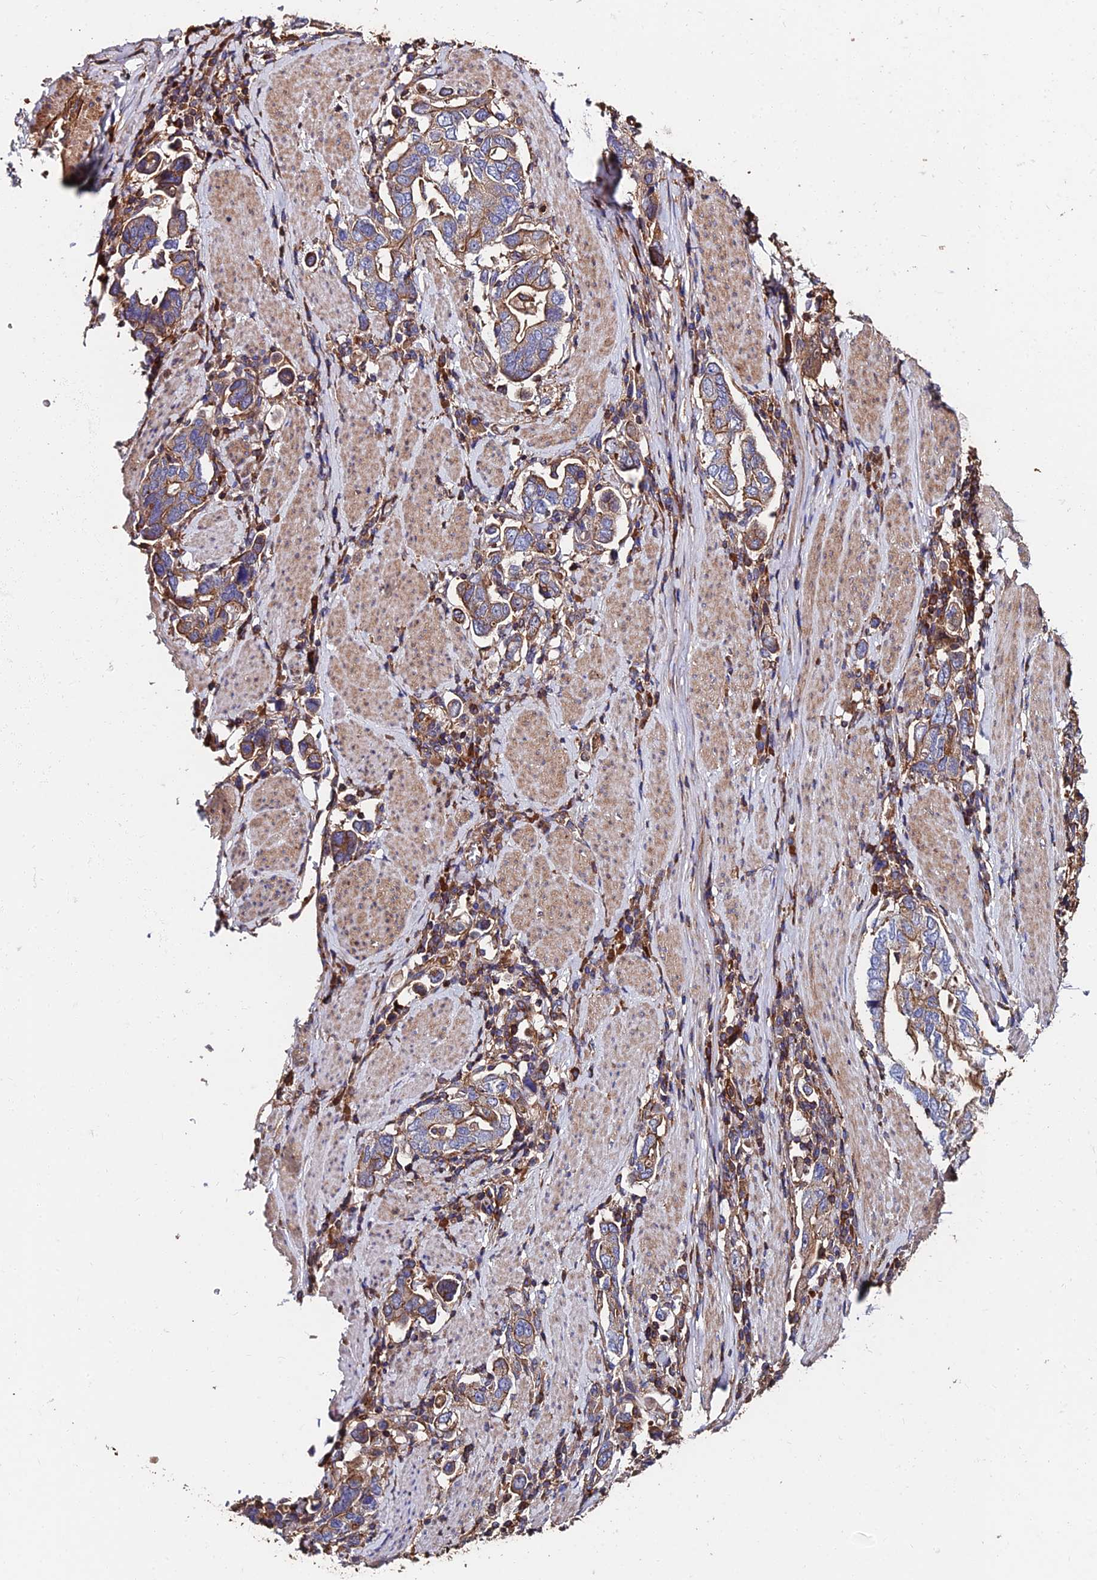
{"staining": {"intensity": "weak", "quantity": ">75%", "location": "cytoplasmic/membranous"}, "tissue": "stomach cancer", "cell_type": "Tumor cells", "image_type": "cancer", "snomed": [{"axis": "morphology", "description": "Adenocarcinoma, NOS"}, {"axis": "topography", "description": "Stomach, upper"}, {"axis": "topography", "description": "Stomach"}], "caption": "Protein expression analysis of stomach cancer reveals weak cytoplasmic/membranous positivity in approximately >75% of tumor cells. (DAB (3,3'-diaminobenzidine) IHC with brightfield microscopy, high magnification).", "gene": "EXT1", "patient": {"sex": "male", "age": 62}}